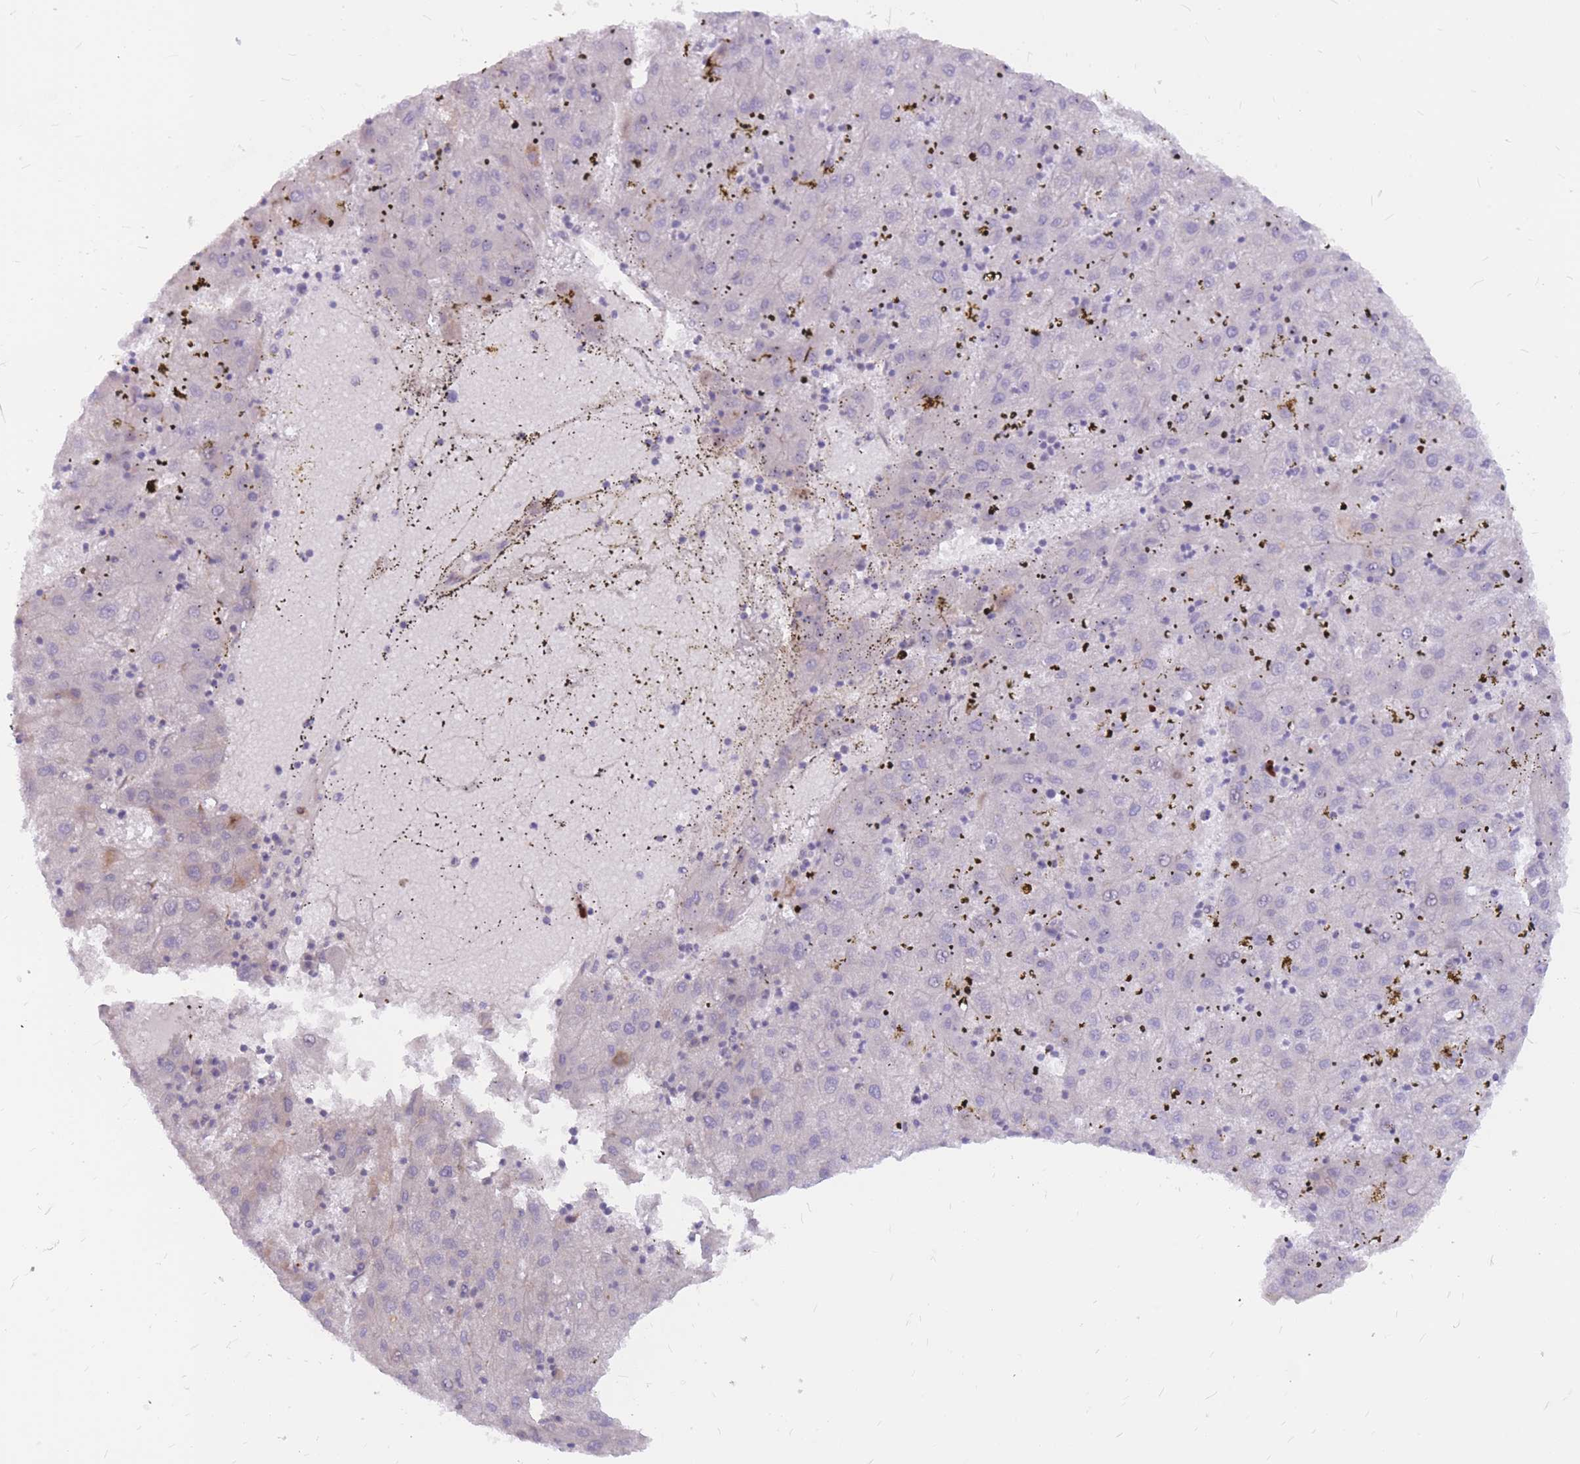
{"staining": {"intensity": "negative", "quantity": "none", "location": "none"}, "tissue": "liver cancer", "cell_type": "Tumor cells", "image_type": "cancer", "snomed": [{"axis": "morphology", "description": "Carcinoma, Hepatocellular, NOS"}, {"axis": "topography", "description": "Liver"}], "caption": "Tumor cells show no significant protein positivity in liver cancer (hepatocellular carcinoma).", "gene": "ADD2", "patient": {"sex": "male", "age": 72}}